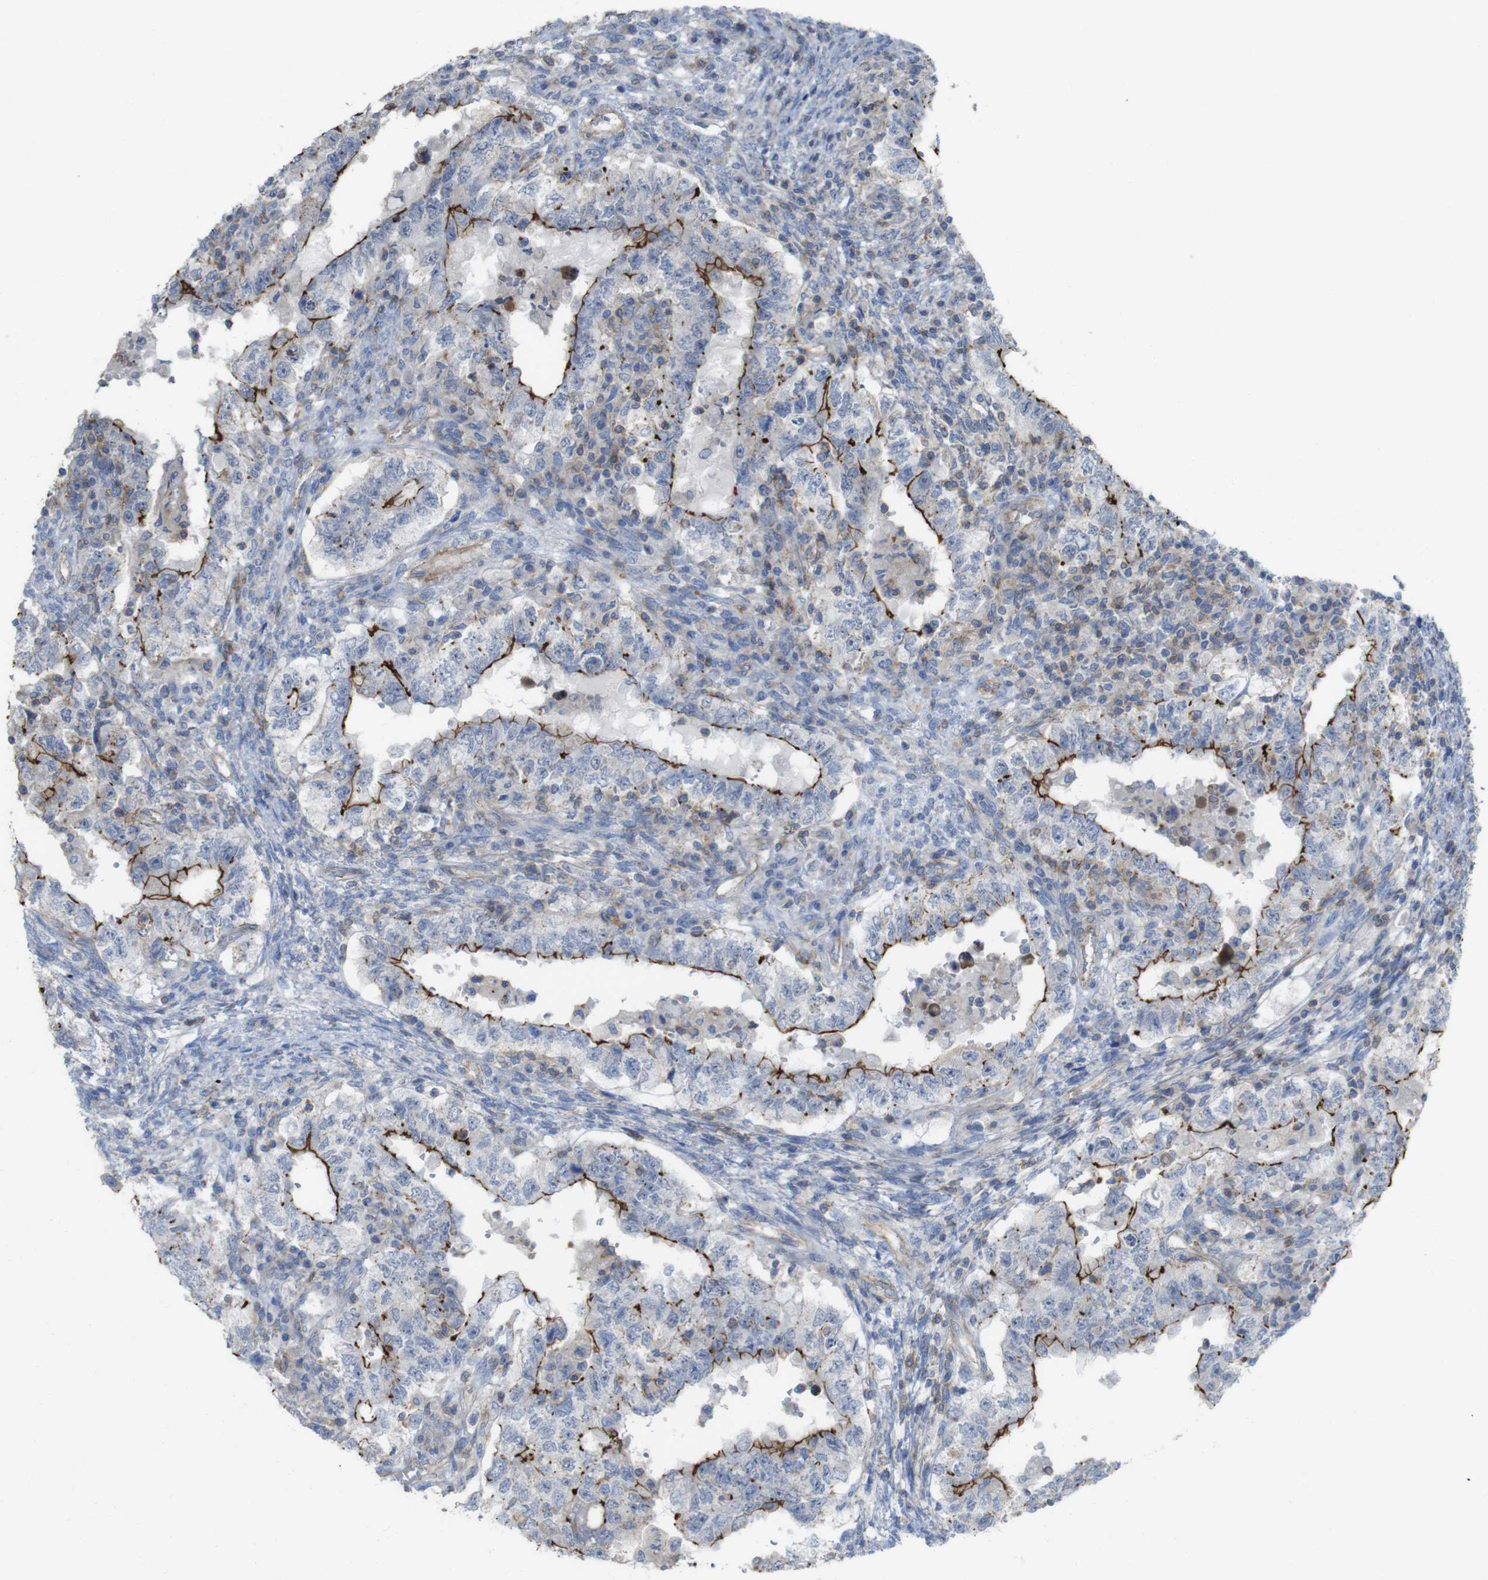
{"staining": {"intensity": "moderate", "quantity": "<25%", "location": "cytoplasmic/membranous"}, "tissue": "testis cancer", "cell_type": "Tumor cells", "image_type": "cancer", "snomed": [{"axis": "morphology", "description": "Carcinoma, Embryonal, NOS"}, {"axis": "topography", "description": "Testis"}], "caption": "Immunohistochemical staining of testis cancer exhibits low levels of moderate cytoplasmic/membranous protein staining in about <25% of tumor cells. (DAB IHC, brown staining for protein, blue staining for nuclei).", "gene": "PREX2", "patient": {"sex": "male", "age": 26}}